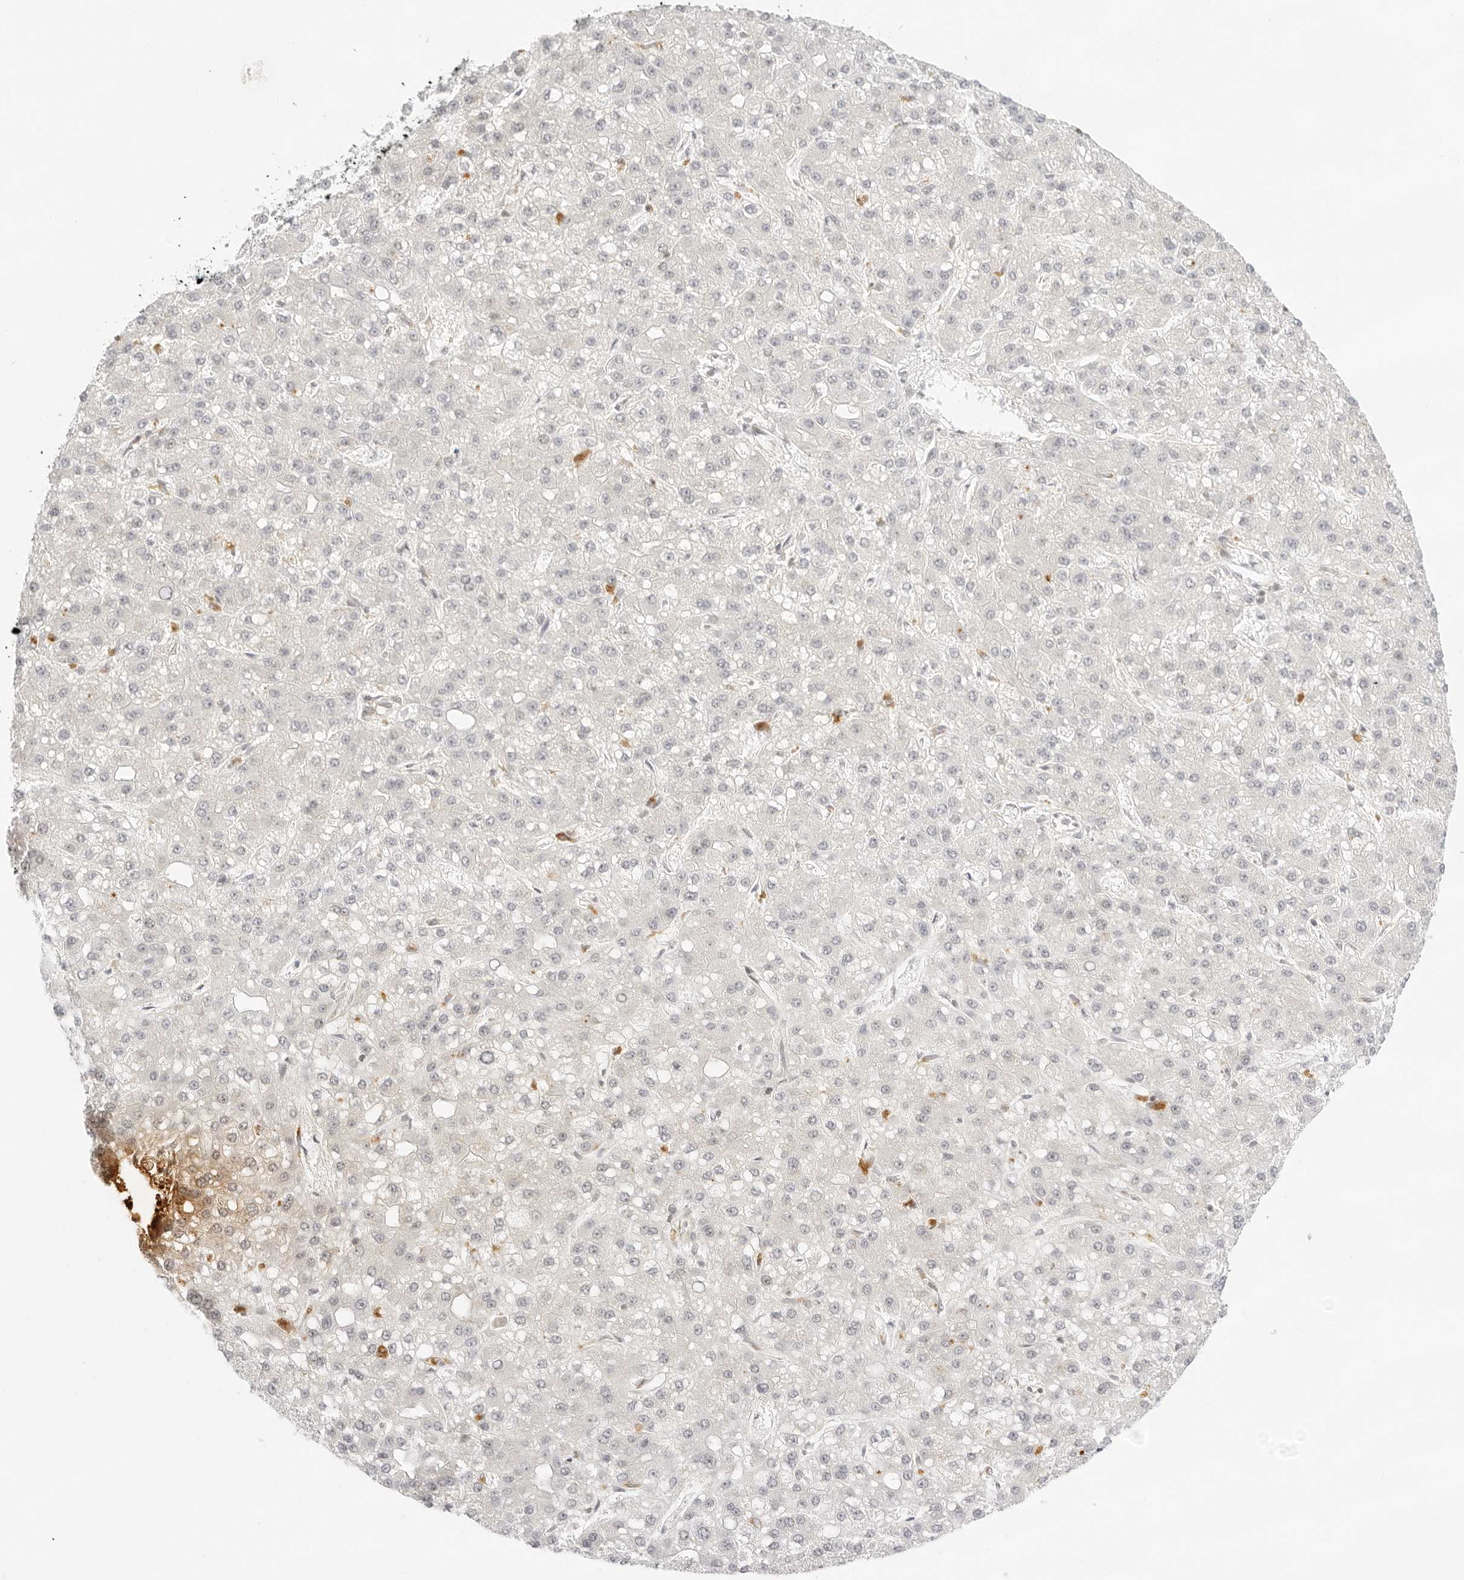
{"staining": {"intensity": "negative", "quantity": "none", "location": "none"}, "tissue": "liver cancer", "cell_type": "Tumor cells", "image_type": "cancer", "snomed": [{"axis": "morphology", "description": "Carcinoma, Hepatocellular, NOS"}, {"axis": "topography", "description": "Liver"}], "caption": "Liver cancer (hepatocellular carcinoma) was stained to show a protein in brown. There is no significant staining in tumor cells.", "gene": "TNFRSF14", "patient": {"sex": "male", "age": 67}}